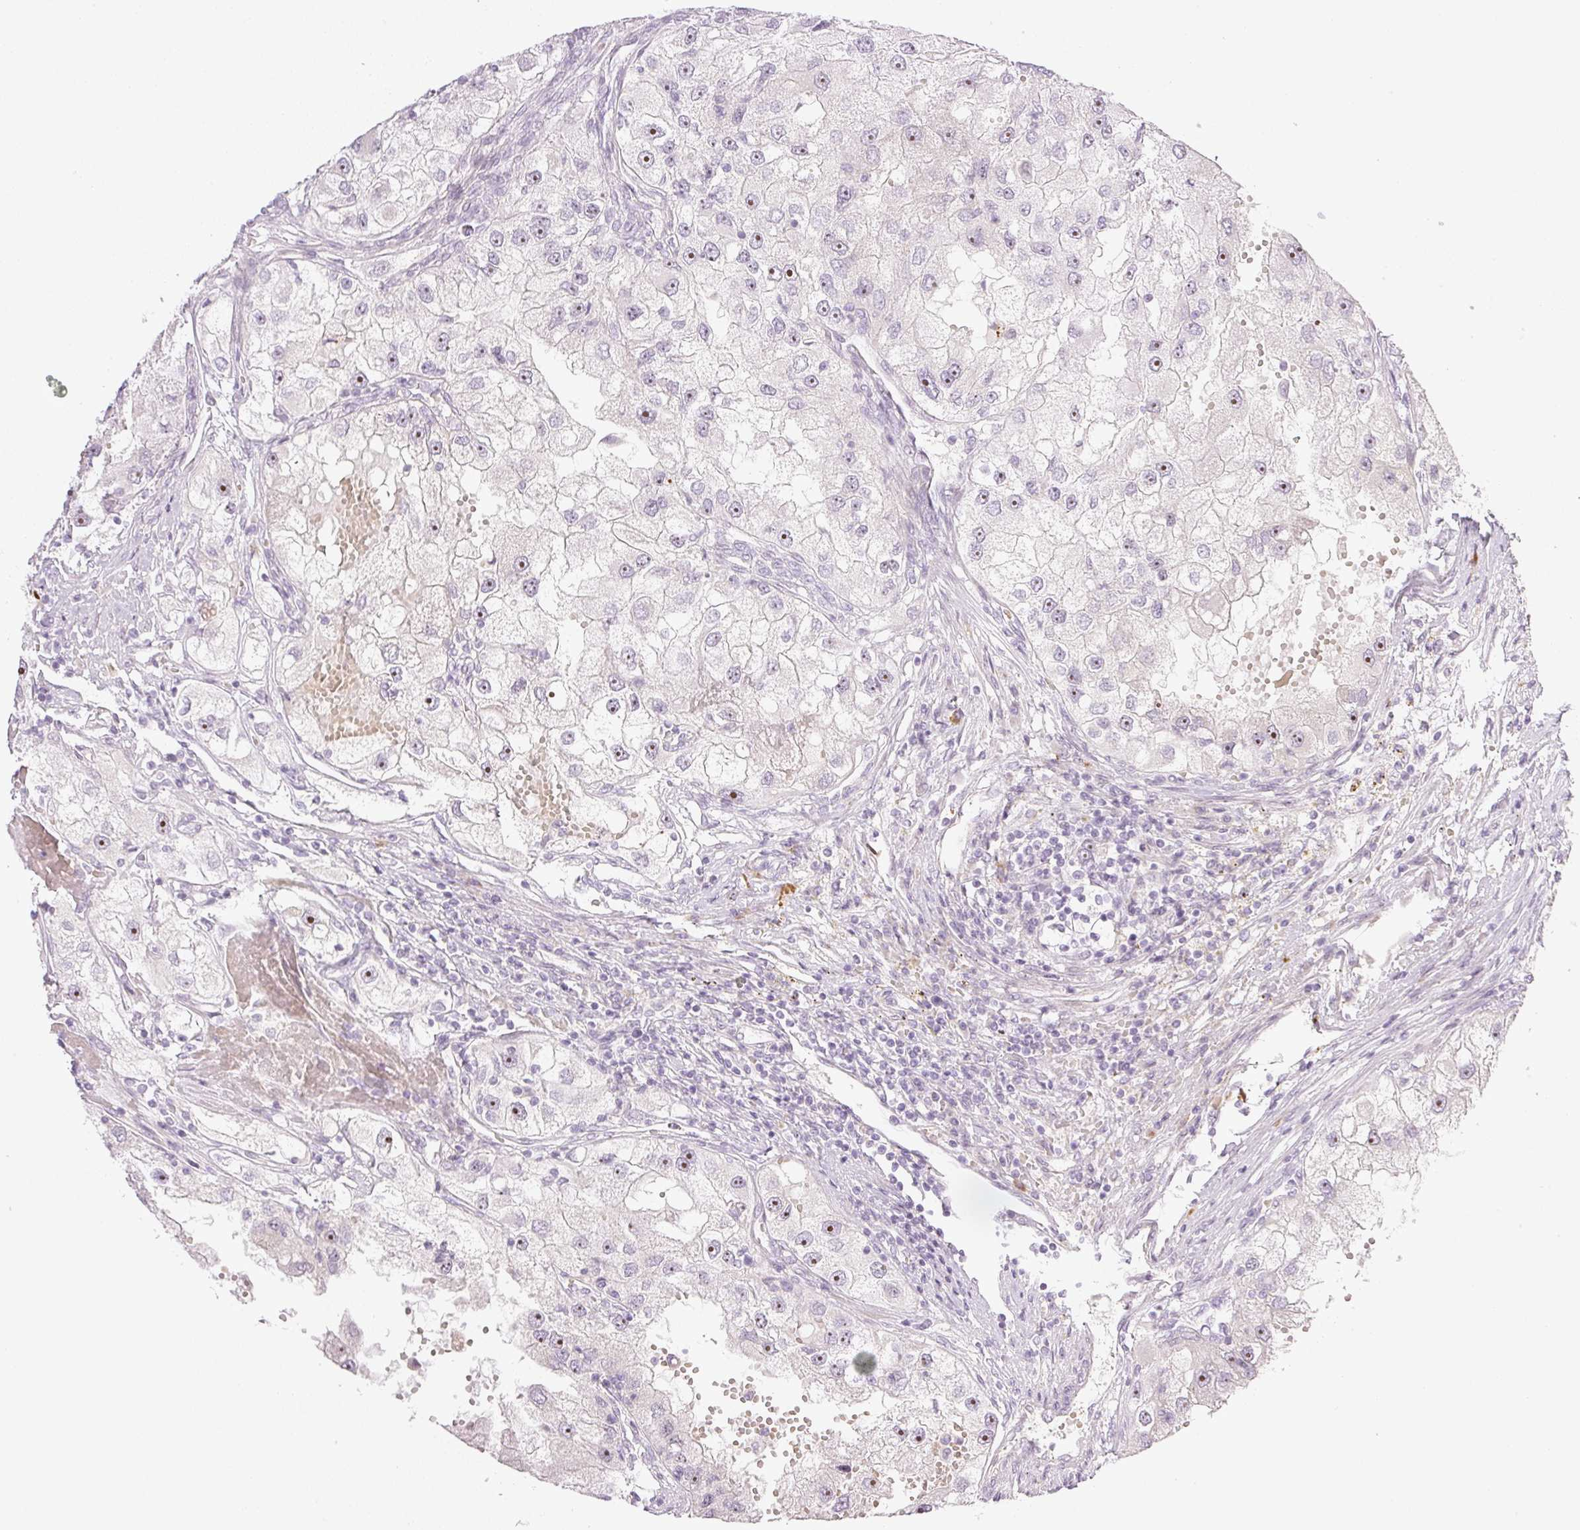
{"staining": {"intensity": "moderate", "quantity": "25%-75%", "location": "nuclear"}, "tissue": "renal cancer", "cell_type": "Tumor cells", "image_type": "cancer", "snomed": [{"axis": "morphology", "description": "Adenocarcinoma, NOS"}, {"axis": "topography", "description": "Kidney"}], "caption": "IHC of human renal adenocarcinoma exhibits medium levels of moderate nuclear expression in about 25%-75% of tumor cells.", "gene": "AAR2", "patient": {"sex": "male", "age": 63}}